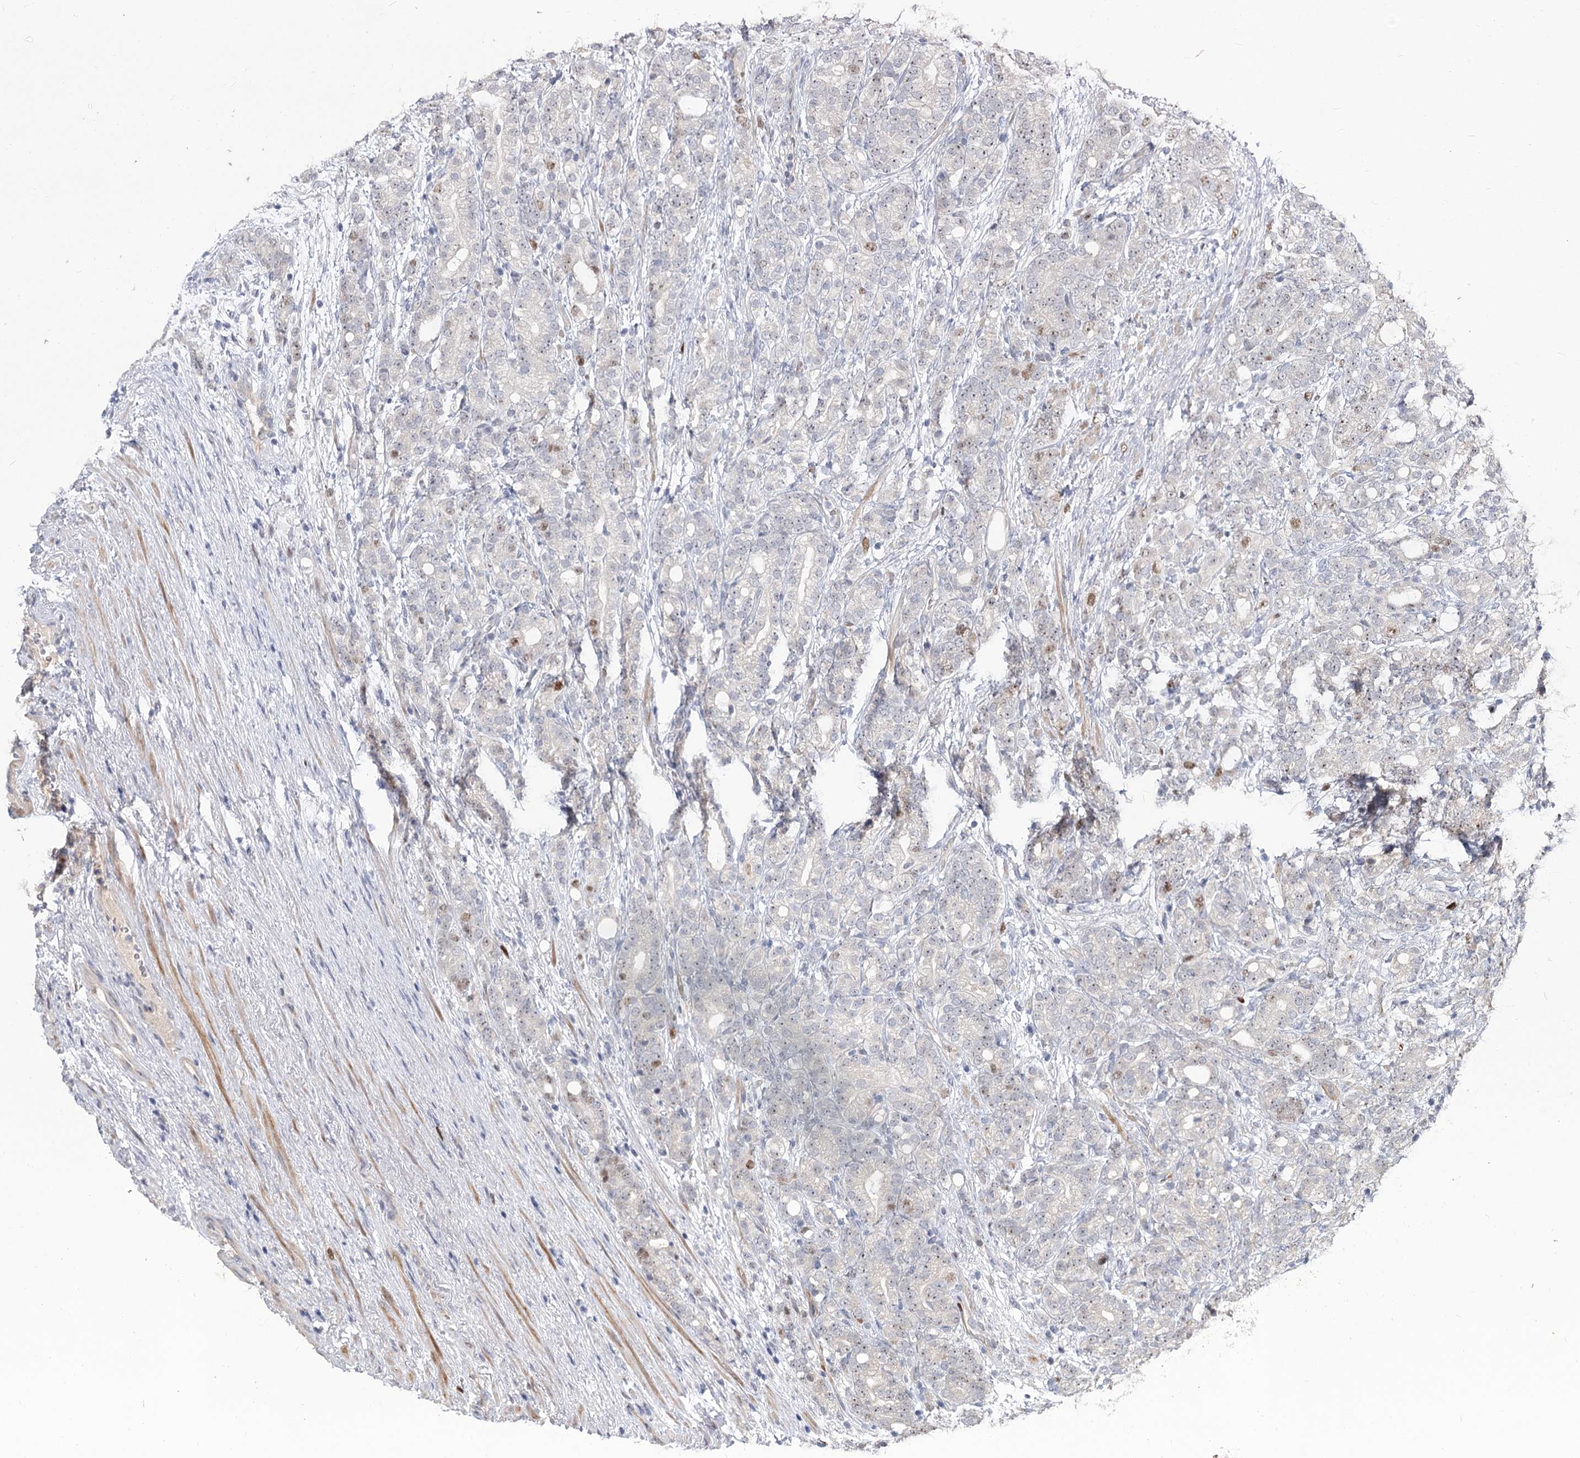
{"staining": {"intensity": "negative", "quantity": "none", "location": "none"}, "tissue": "prostate cancer", "cell_type": "Tumor cells", "image_type": "cancer", "snomed": [{"axis": "morphology", "description": "Adenocarcinoma, High grade"}, {"axis": "topography", "description": "Prostate"}], "caption": "Prostate cancer (high-grade adenocarcinoma) was stained to show a protein in brown. There is no significant expression in tumor cells.", "gene": "PIK3C2A", "patient": {"sex": "male", "age": 57}}